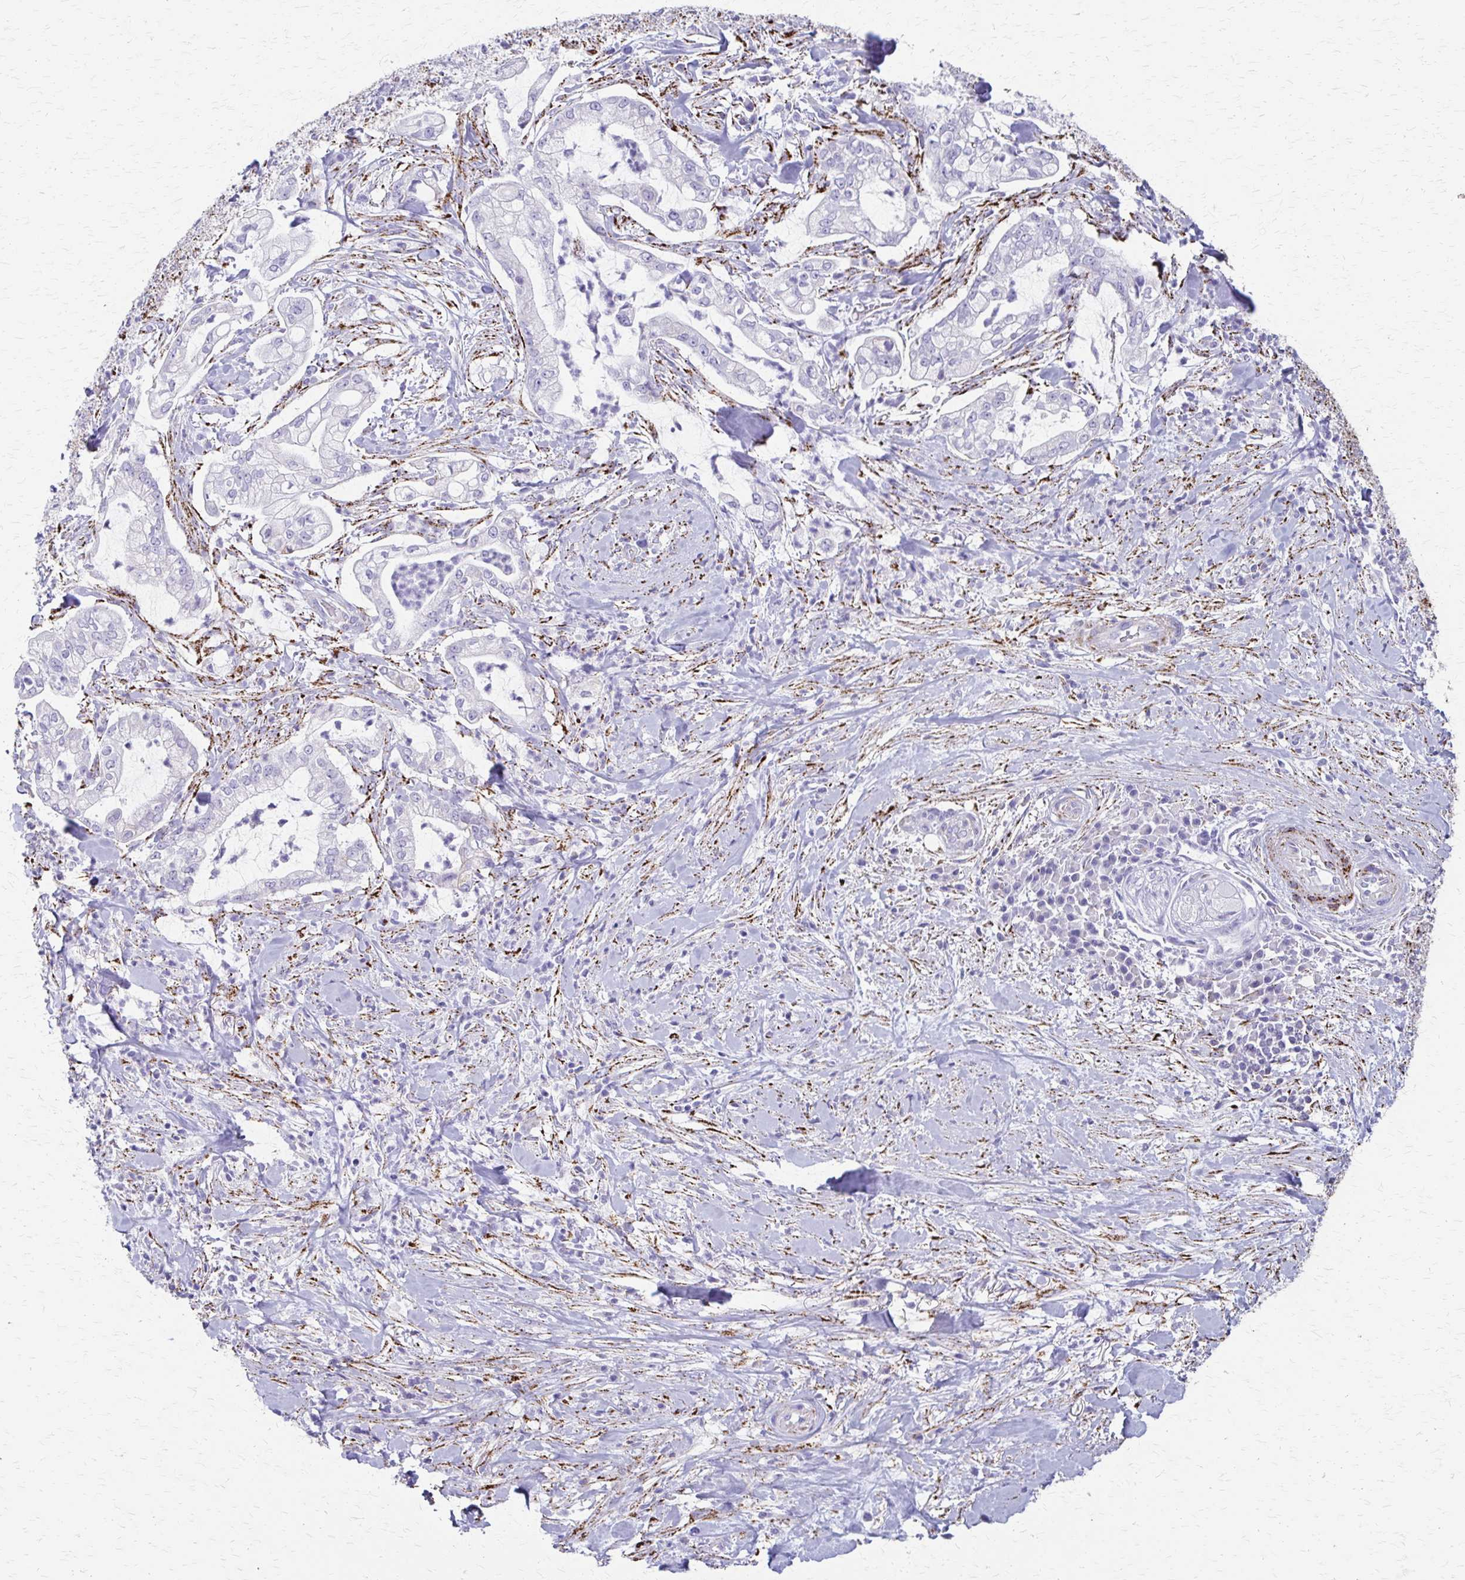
{"staining": {"intensity": "negative", "quantity": "none", "location": "none"}, "tissue": "pancreatic cancer", "cell_type": "Tumor cells", "image_type": "cancer", "snomed": [{"axis": "morphology", "description": "Adenocarcinoma, NOS"}, {"axis": "topography", "description": "Pancreas"}], "caption": "A photomicrograph of human pancreatic cancer (adenocarcinoma) is negative for staining in tumor cells.", "gene": "ZSCAN5B", "patient": {"sex": "female", "age": 69}}